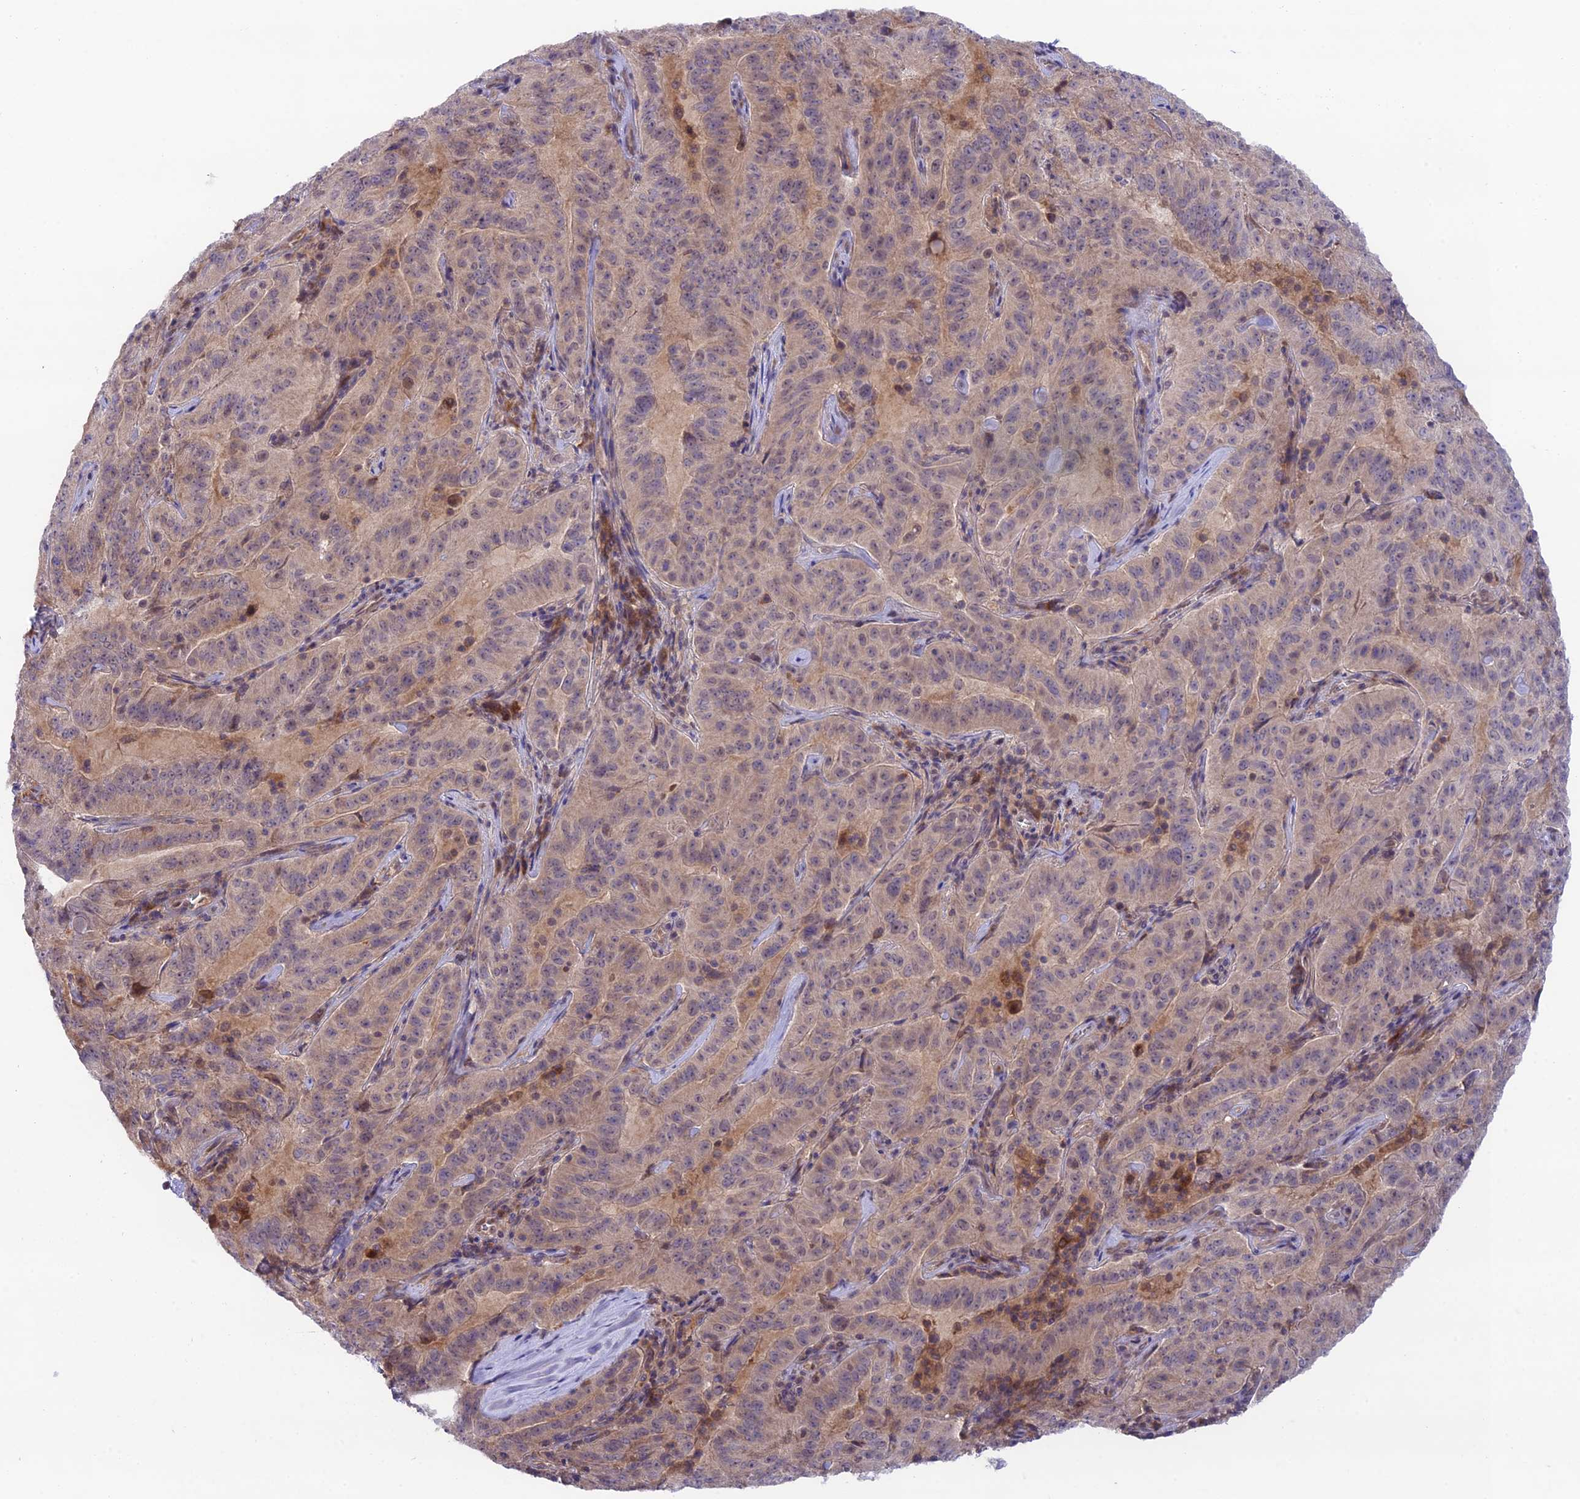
{"staining": {"intensity": "negative", "quantity": "none", "location": "none"}, "tissue": "pancreatic cancer", "cell_type": "Tumor cells", "image_type": "cancer", "snomed": [{"axis": "morphology", "description": "Adenocarcinoma, NOS"}, {"axis": "topography", "description": "Pancreas"}], "caption": "This image is of pancreatic cancer (adenocarcinoma) stained with immunohistochemistry to label a protein in brown with the nuclei are counter-stained blue. There is no positivity in tumor cells.", "gene": "TRIM40", "patient": {"sex": "male", "age": 63}}